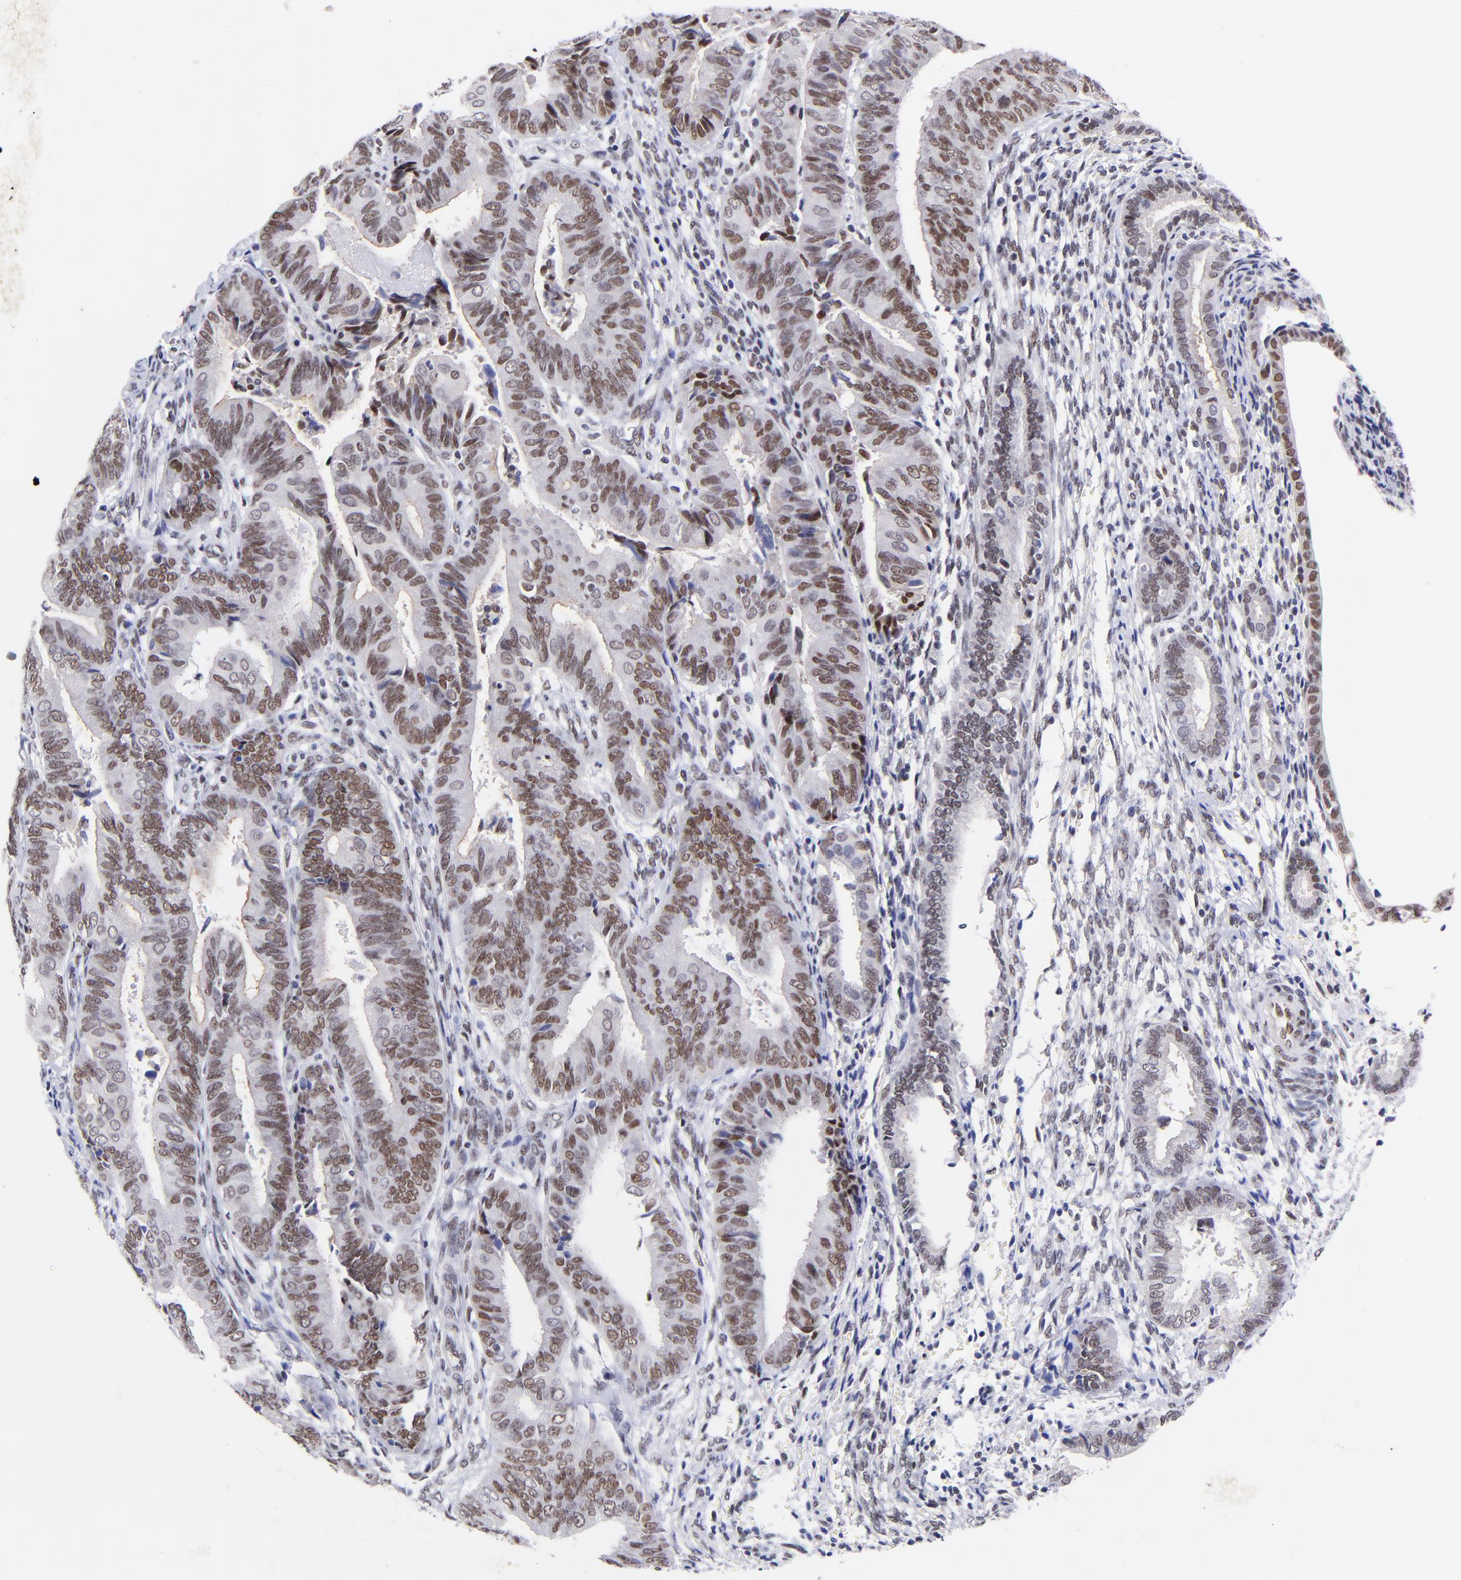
{"staining": {"intensity": "moderate", "quantity": ">75%", "location": "nuclear"}, "tissue": "endometrial cancer", "cell_type": "Tumor cells", "image_type": "cancer", "snomed": [{"axis": "morphology", "description": "Adenocarcinoma, NOS"}, {"axis": "topography", "description": "Endometrium"}], "caption": "Immunohistochemistry (IHC) photomicrograph of neoplastic tissue: human endometrial cancer (adenocarcinoma) stained using immunohistochemistry (IHC) demonstrates medium levels of moderate protein expression localized specifically in the nuclear of tumor cells, appearing as a nuclear brown color.", "gene": "MIDEAS", "patient": {"sex": "female", "age": 63}}